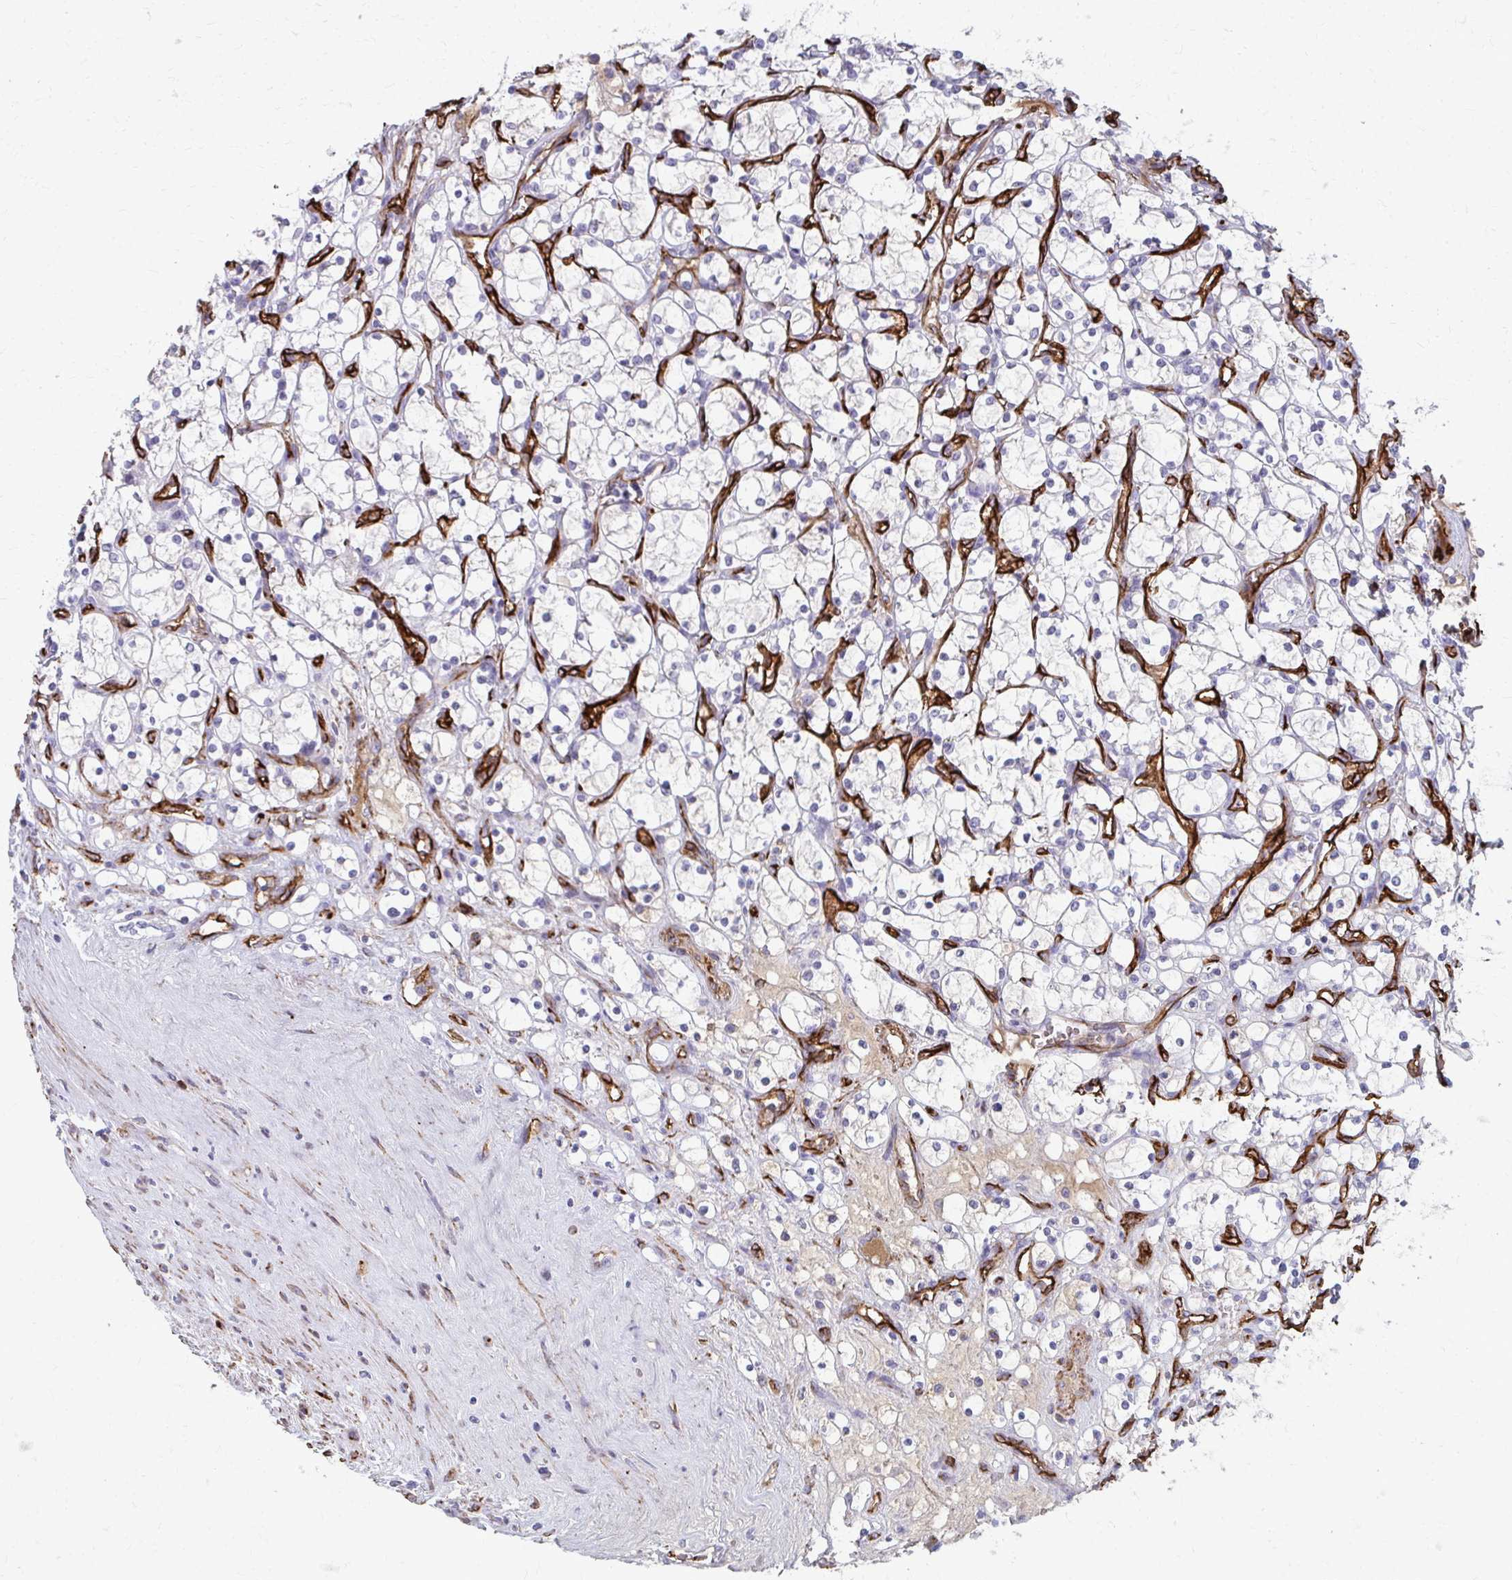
{"staining": {"intensity": "negative", "quantity": "none", "location": "none"}, "tissue": "renal cancer", "cell_type": "Tumor cells", "image_type": "cancer", "snomed": [{"axis": "morphology", "description": "Adenocarcinoma, NOS"}, {"axis": "topography", "description": "Kidney"}], "caption": "A micrograph of human renal cancer is negative for staining in tumor cells. The staining is performed using DAB (3,3'-diaminobenzidine) brown chromogen with nuclei counter-stained in using hematoxylin.", "gene": "ADIPOQ", "patient": {"sex": "female", "age": 69}}